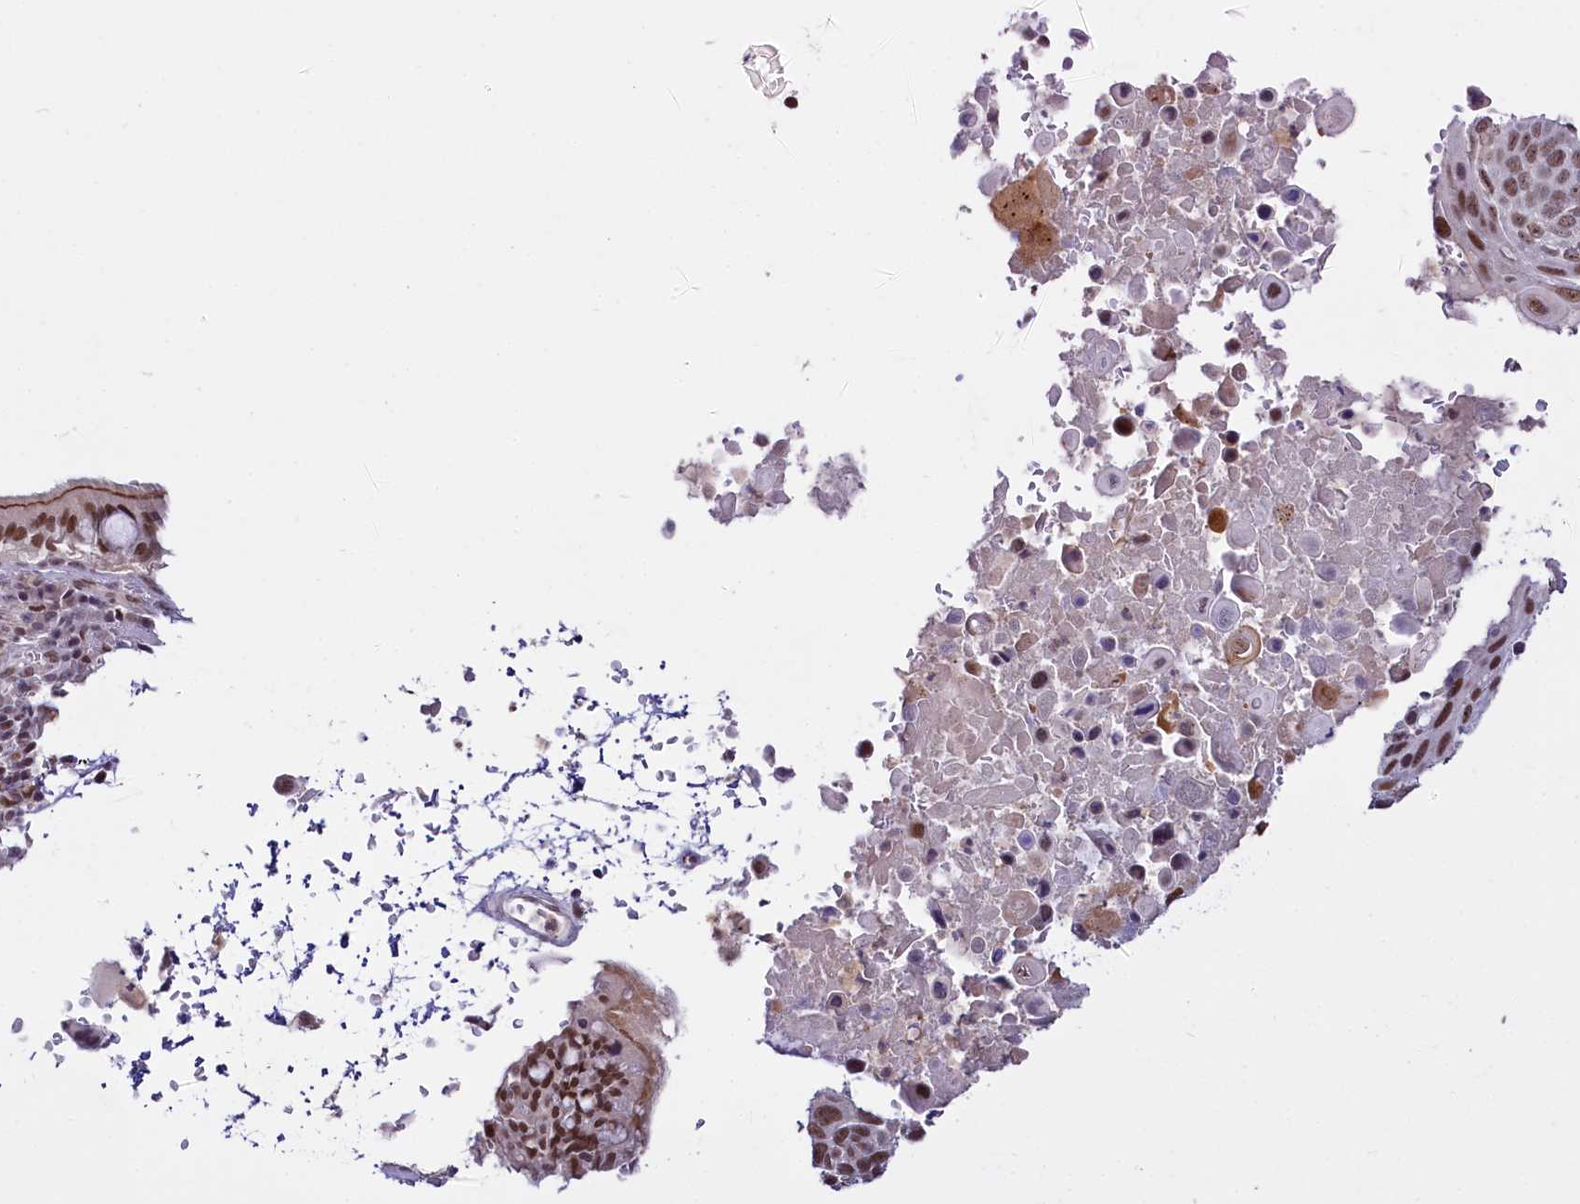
{"staining": {"intensity": "moderate", "quantity": ">75%", "location": "nuclear"}, "tissue": "lung cancer", "cell_type": "Tumor cells", "image_type": "cancer", "snomed": [{"axis": "morphology", "description": "Squamous cell carcinoma, NOS"}, {"axis": "topography", "description": "Lung"}], "caption": "Approximately >75% of tumor cells in lung cancer reveal moderate nuclear protein expression as visualized by brown immunohistochemical staining.", "gene": "SCAF11", "patient": {"sex": "male", "age": 66}}